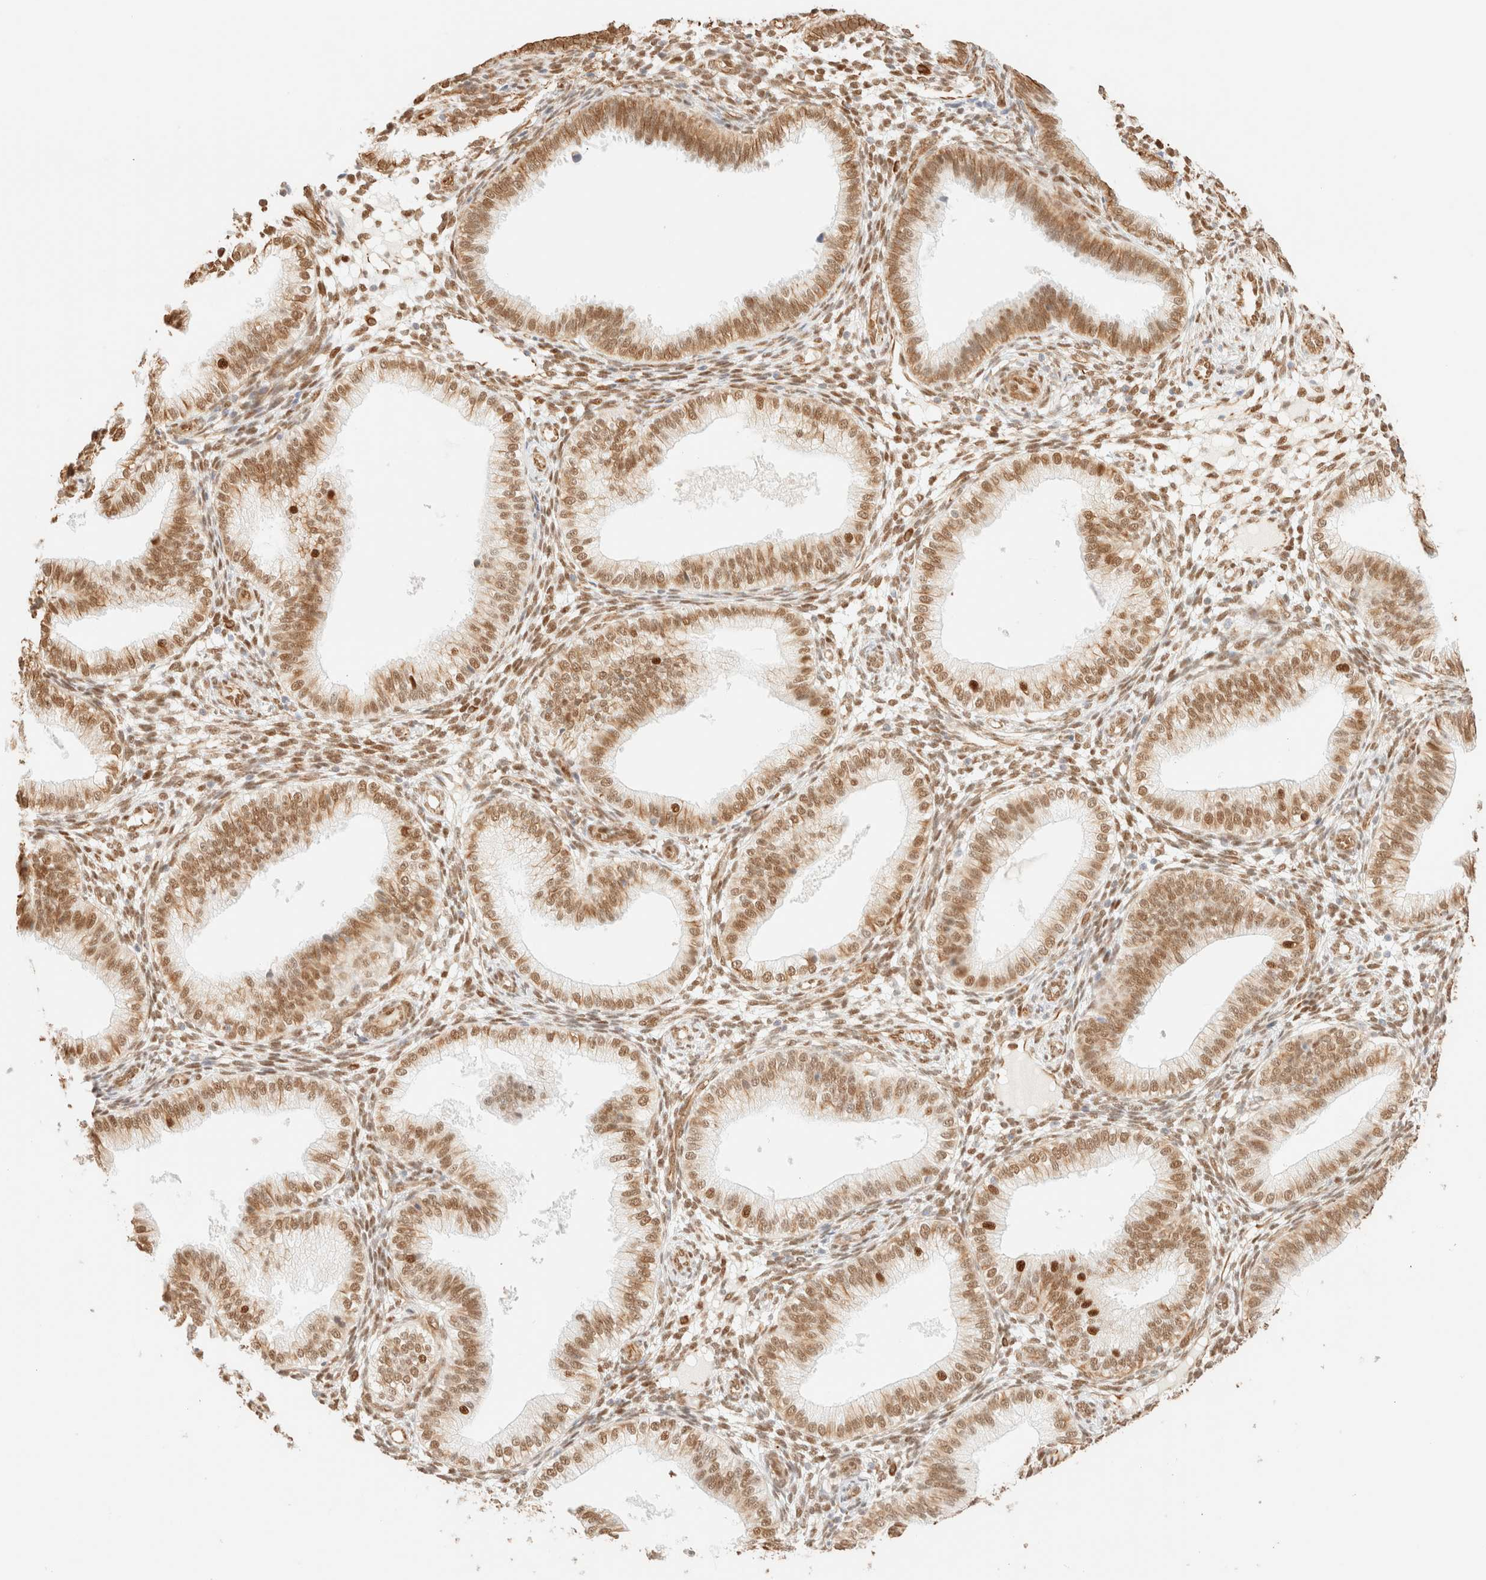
{"staining": {"intensity": "moderate", "quantity": ">75%", "location": "nuclear"}, "tissue": "endometrium", "cell_type": "Cells in endometrial stroma", "image_type": "normal", "snomed": [{"axis": "morphology", "description": "Normal tissue, NOS"}, {"axis": "topography", "description": "Endometrium"}], "caption": "Immunohistochemistry photomicrograph of benign endometrium: endometrium stained using immunohistochemistry shows medium levels of moderate protein expression localized specifically in the nuclear of cells in endometrial stroma, appearing as a nuclear brown color.", "gene": "ZSCAN18", "patient": {"sex": "female", "age": 39}}